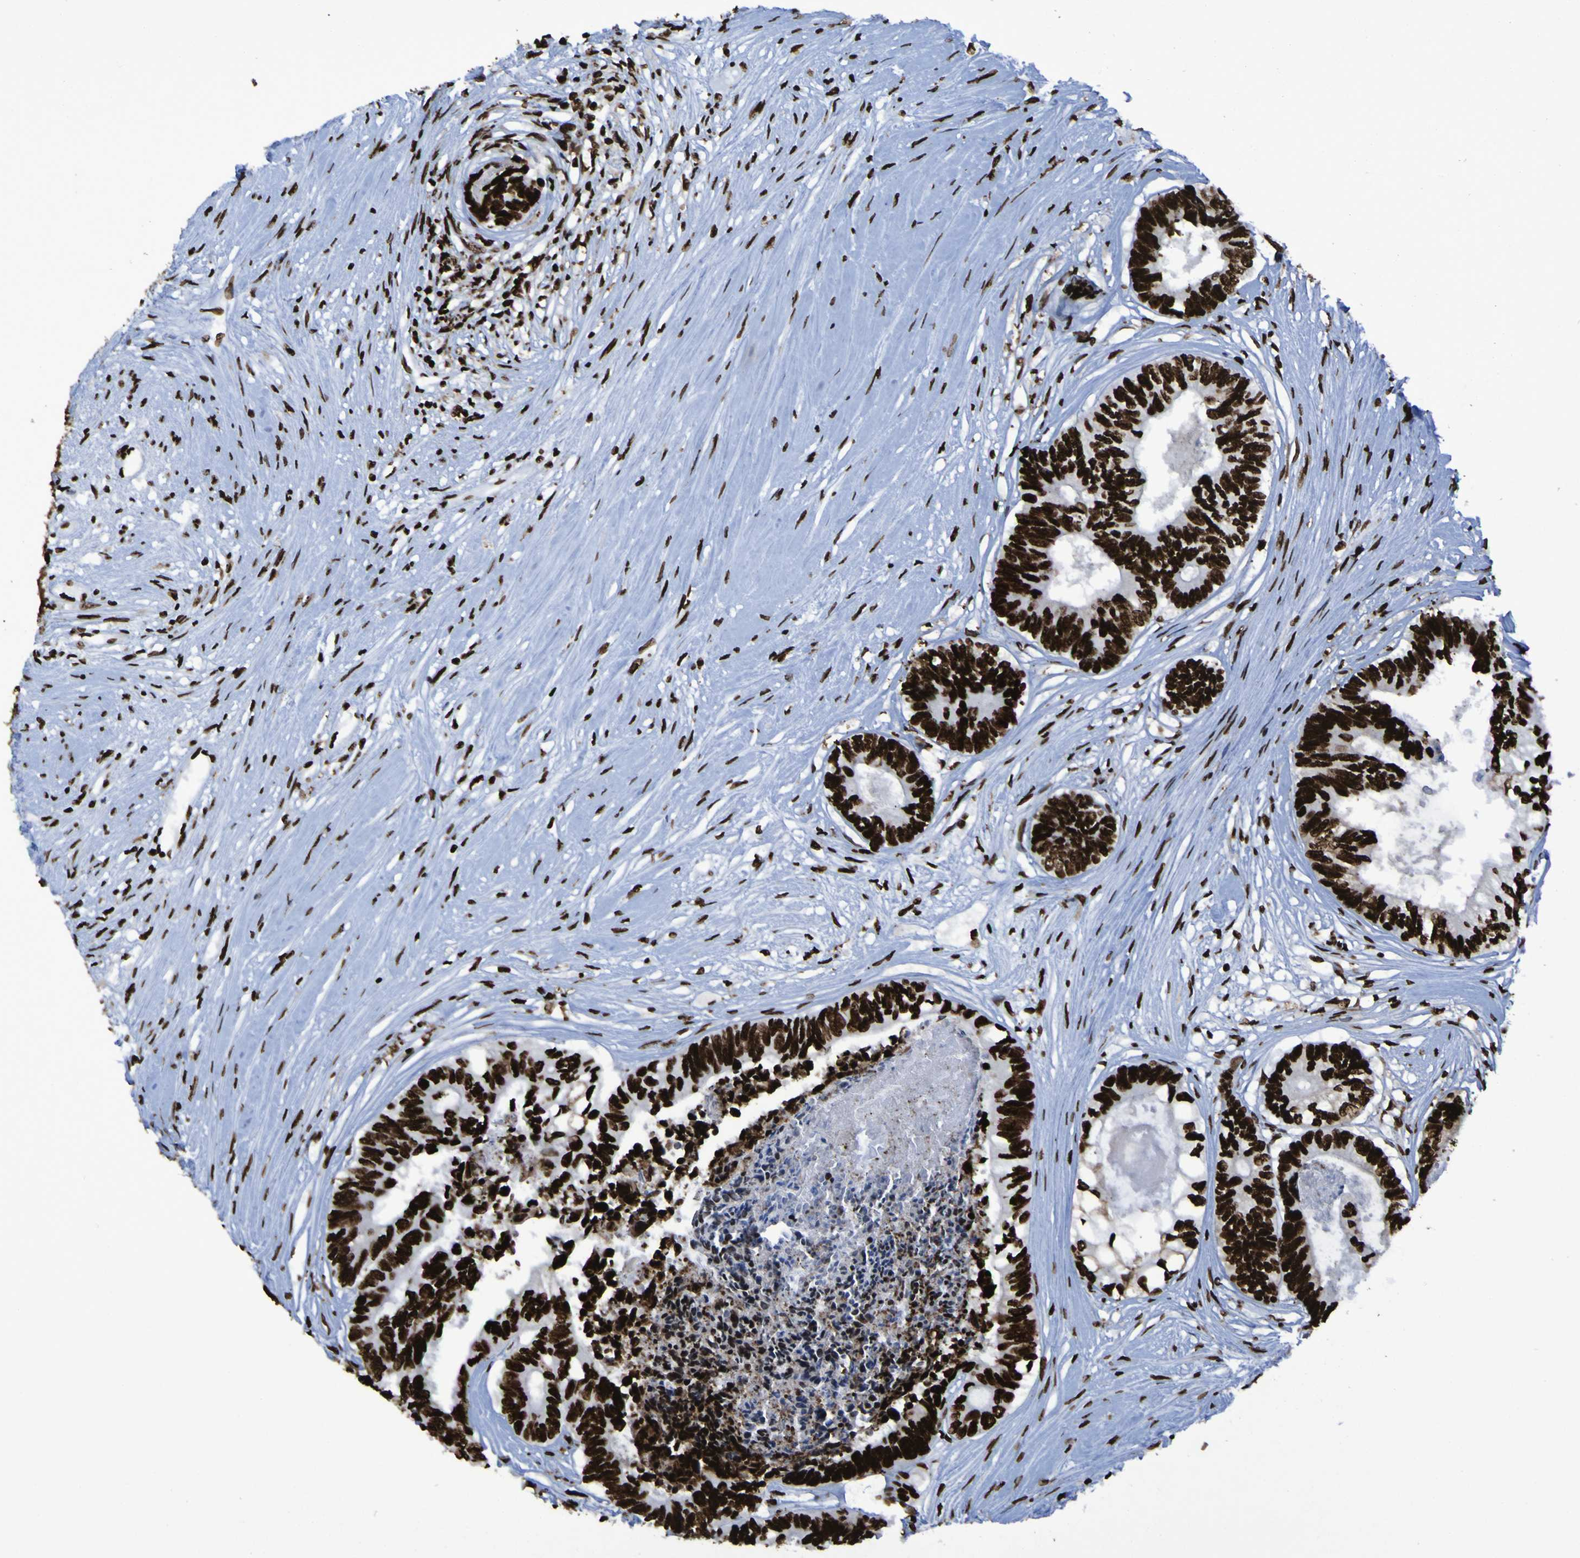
{"staining": {"intensity": "strong", "quantity": ">75%", "location": "nuclear"}, "tissue": "colorectal cancer", "cell_type": "Tumor cells", "image_type": "cancer", "snomed": [{"axis": "morphology", "description": "Adenocarcinoma, NOS"}, {"axis": "topography", "description": "Rectum"}], "caption": "The image shows immunohistochemical staining of colorectal cancer (adenocarcinoma). There is strong nuclear expression is identified in approximately >75% of tumor cells. The staining was performed using DAB, with brown indicating positive protein expression. Nuclei are stained blue with hematoxylin.", "gene": "NPM1", "patient": {"sex": "male", "age": 63}}